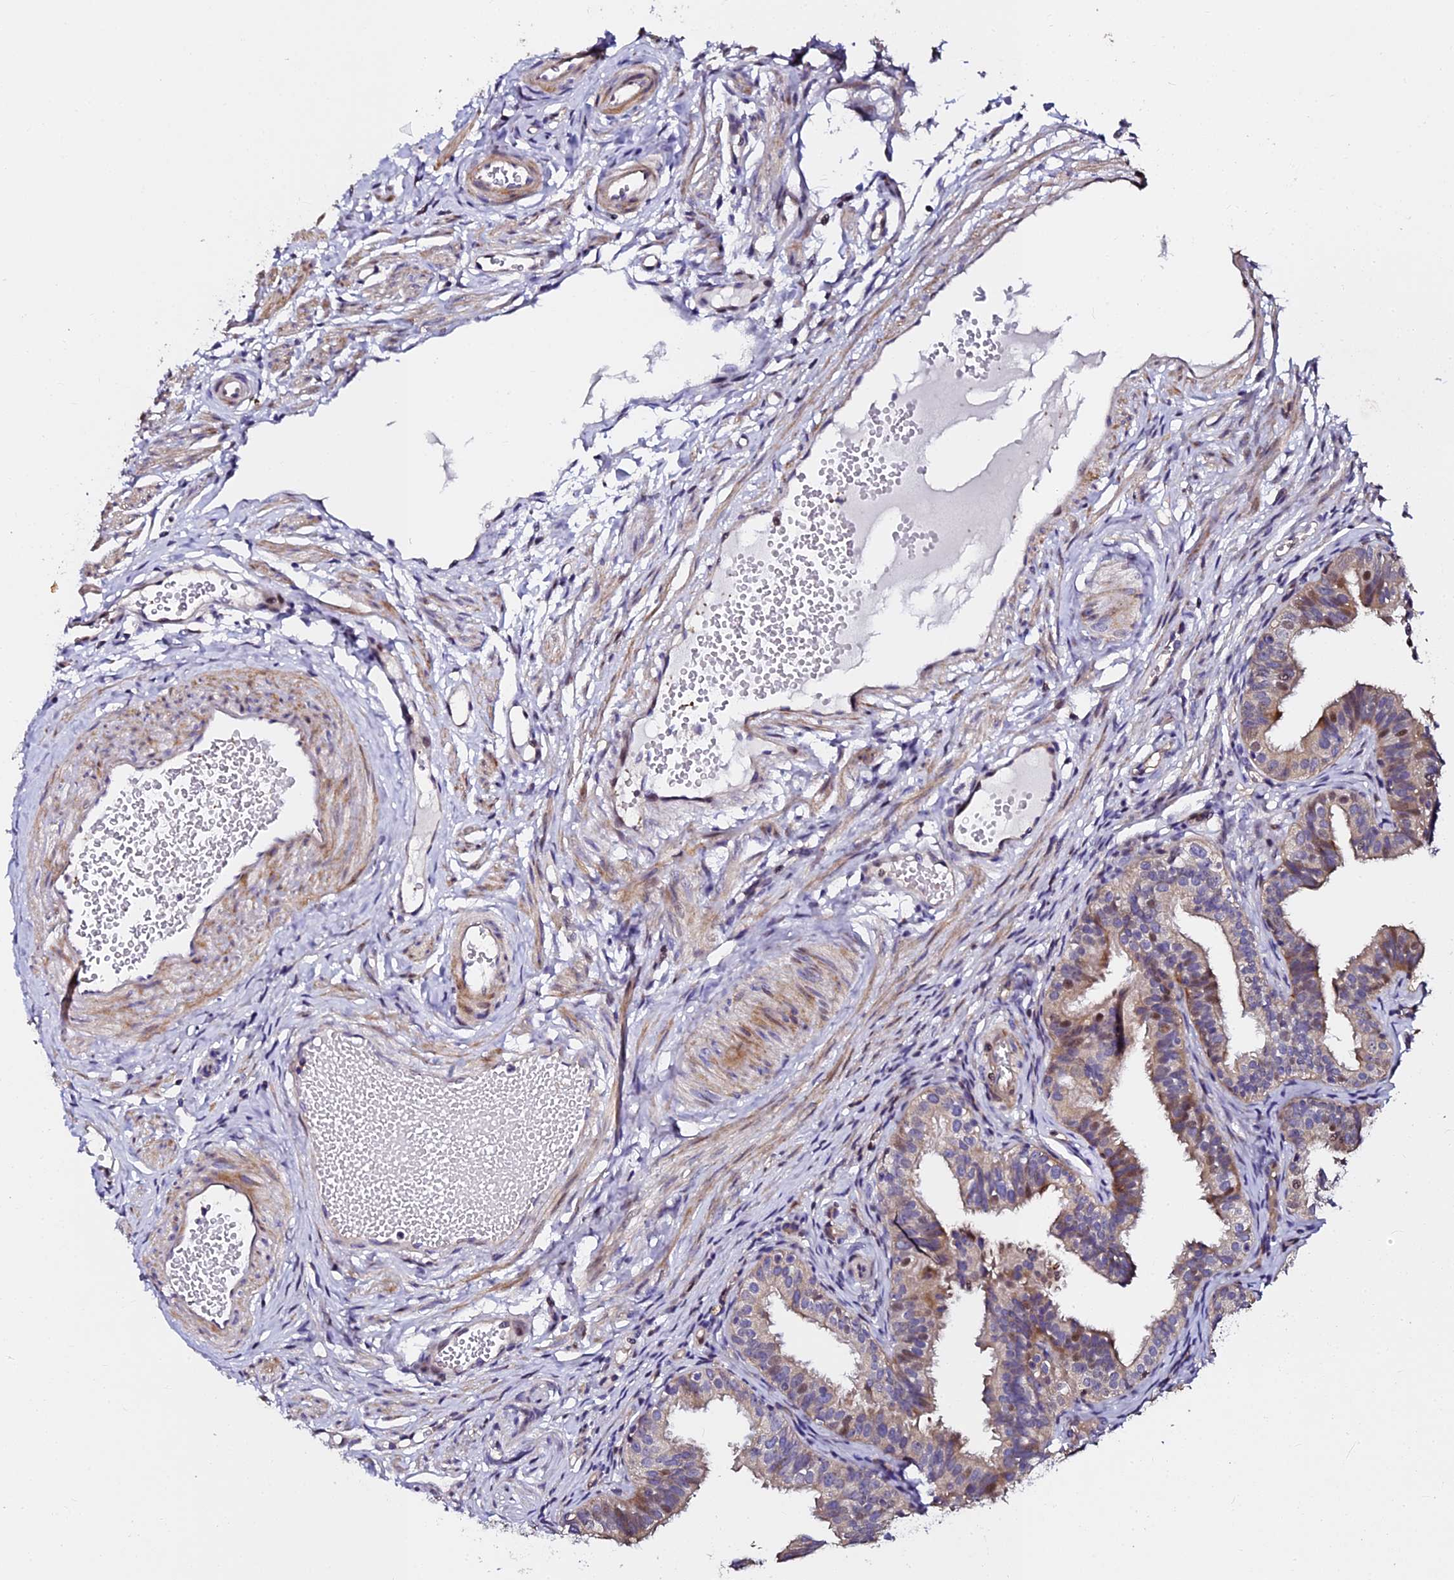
{"staining": {"intensity": "moderate", "quantity": "<25%", "location": "cytoplasmic/membranous,nuclear"}, "tissue": "fallopian tube", "cell_type": "Glandular cells", "image_type": "normal", "snomed": [{"axis": "morphology", "description": "Normal tissue, NOS"}, {"axis": "topography", "description": "Fallopian tube"}], "caption": "An immunohistochemistry photomicrograph of benign tissue is shown. Protein staining in brown highlights moderate cytoplasmic/membranous,nuclear positivity in fallopian tube within glandular cells.", "gene": "GPN3", "patient": {"sex": "female", "age": 35}}